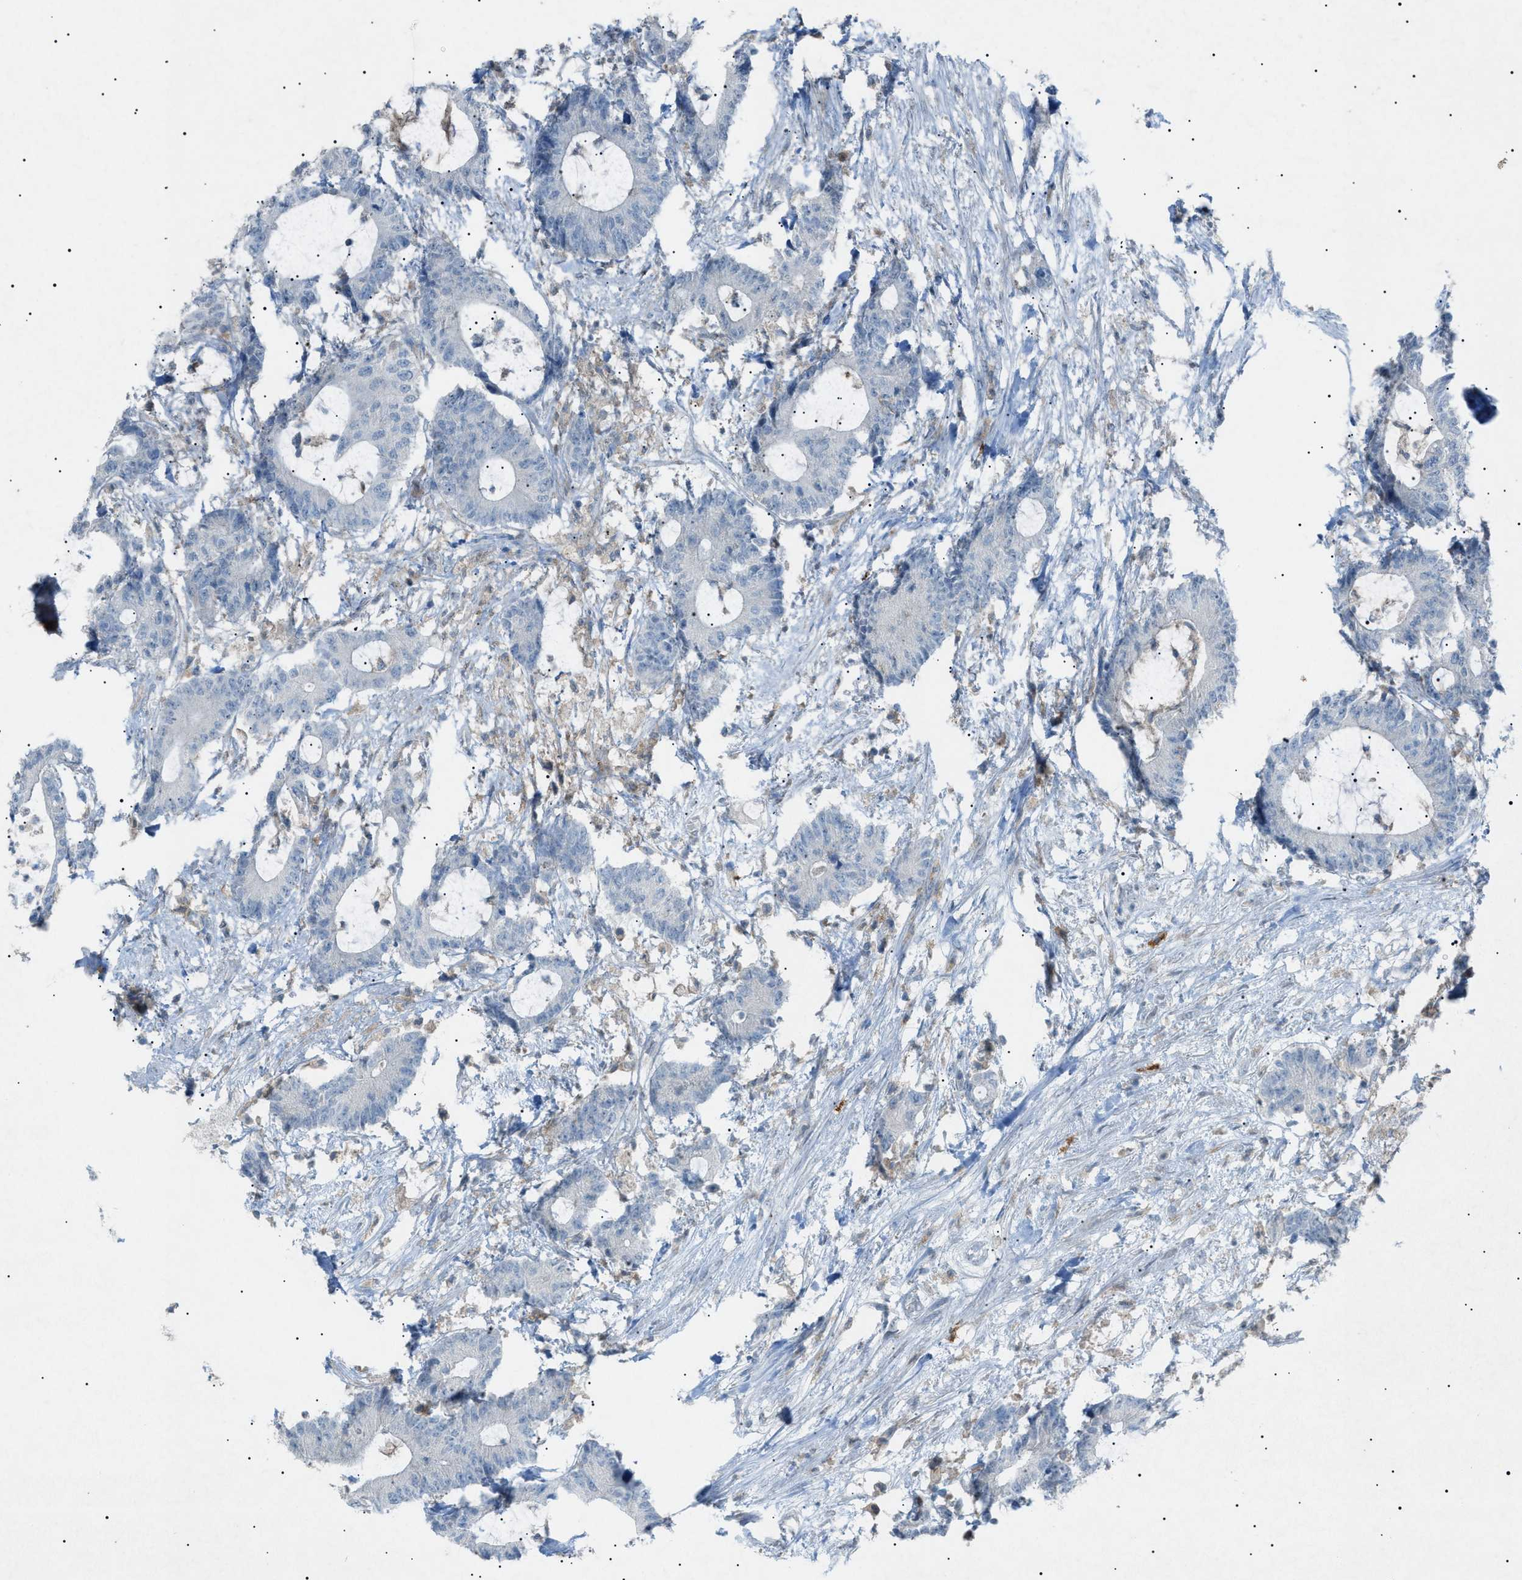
{"staining": {"intensity": "negative", "quantity": "none", "location": "none"}, "tissue": "colorectal cancer", "cell_type": "Tumor cells", "image_type": "cancer", "snomed": [{"axis": "morphology", "description": "Adenocarcinoma, NOS"}, {"axis": "topography", "description": "Colon"}], "caption": "This is an immunohistochemistry image of human colorectal cancer (adenocarcinoma). There is no expression in tumor cells.", "gene": "BTK", "patient": {"sex": "female", "age": 84}}